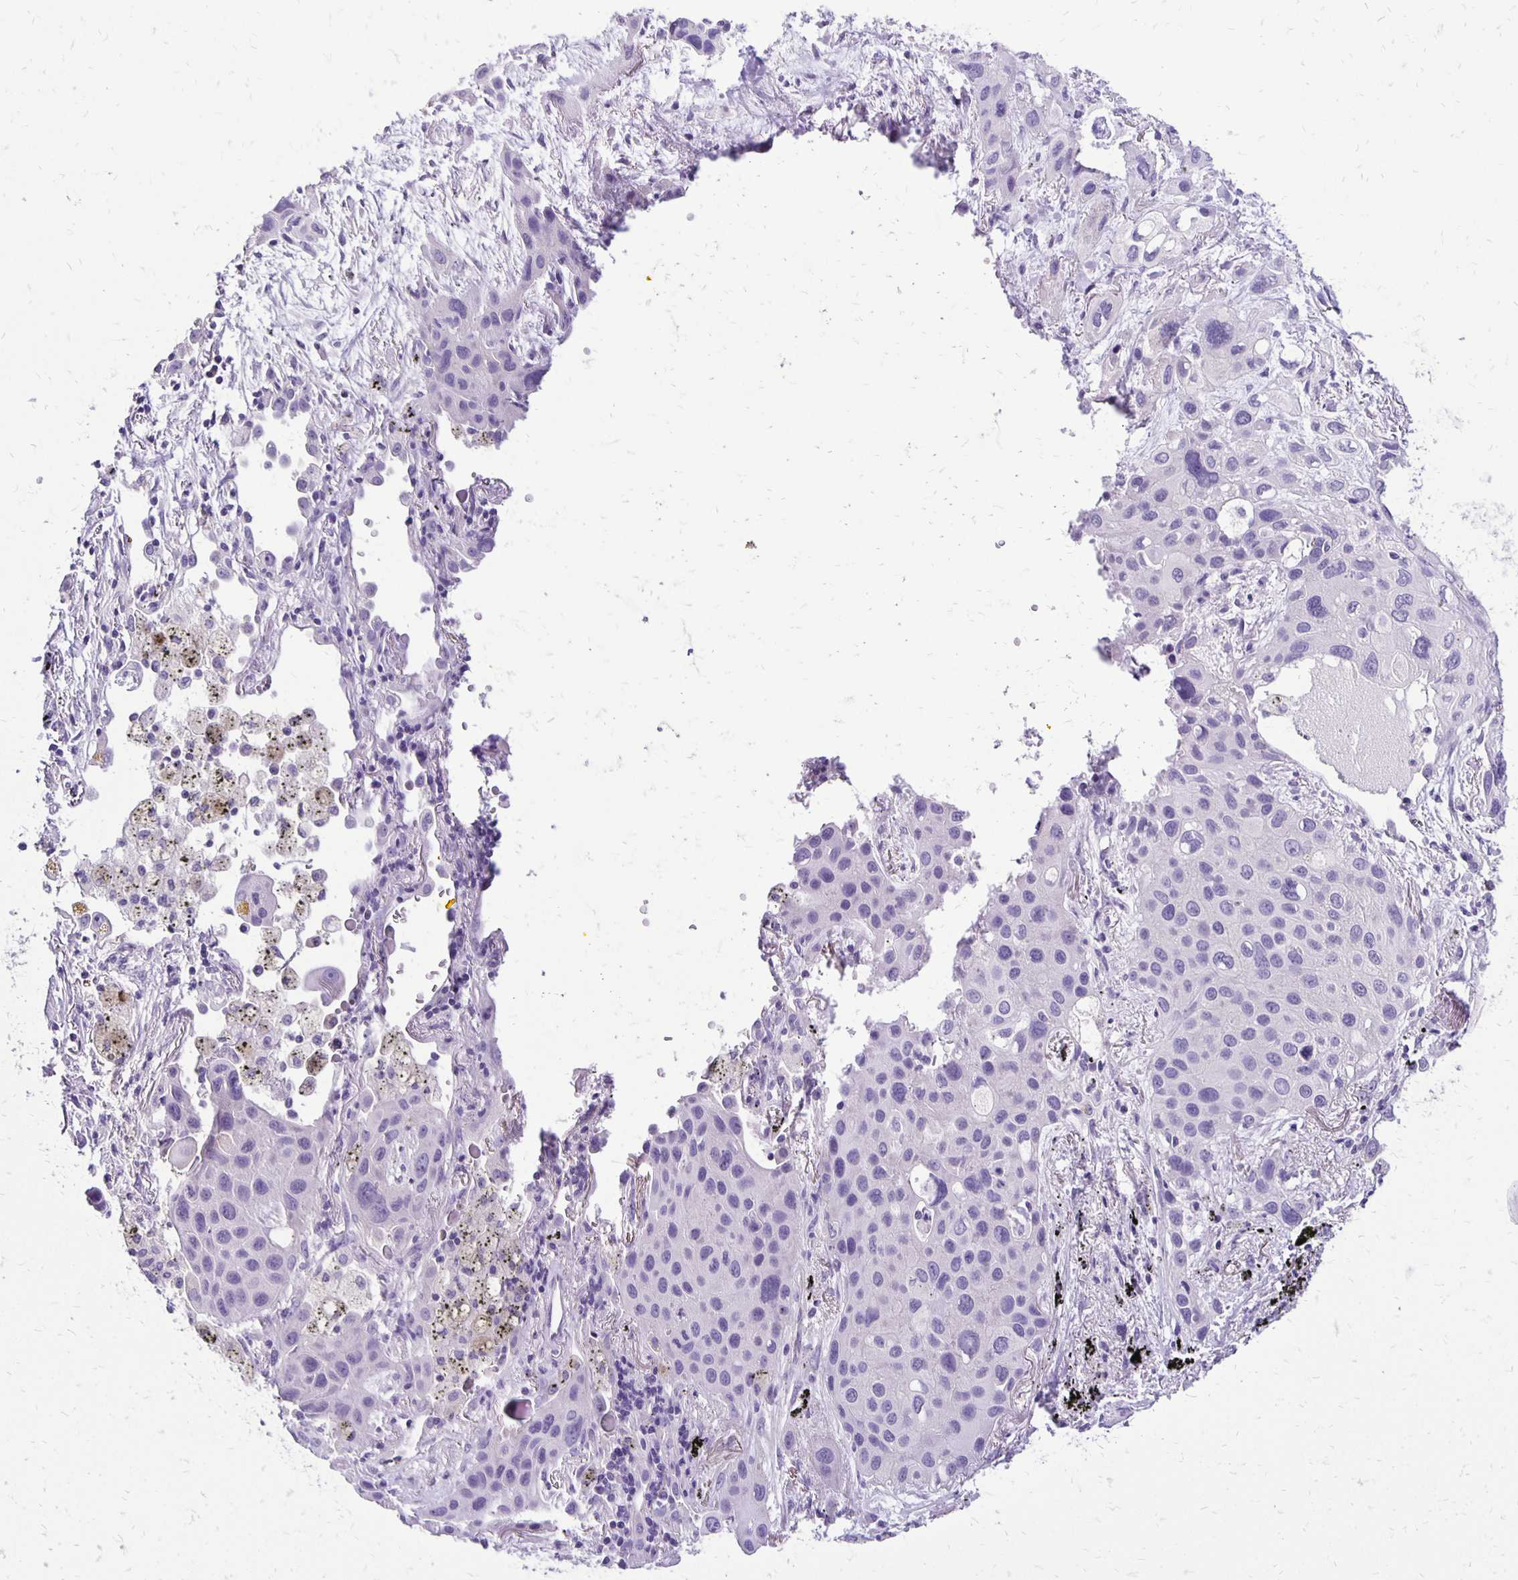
{"staining": {"intensity": "negative", "quantity": "none", "location": "none"}, "tissue": "lung cancer", "cell_type": "Tumor cells", "image_type": "cancer", "snomed": [{"axis": "morphology", "description": "Squamous cell carcinoma, NOS"}, {"axis": "morphology", "description": "Squamous cell carcinoma, metastatic, NOS"}, {"axis": "topography", "description": "Lung"}], "caption": "DAB immunohistochemical staining of human lung cancer reveals no significant staining in tumor cells.", "gene": "ANKRD45", "patient": {"sex": "male", "age": 59}}